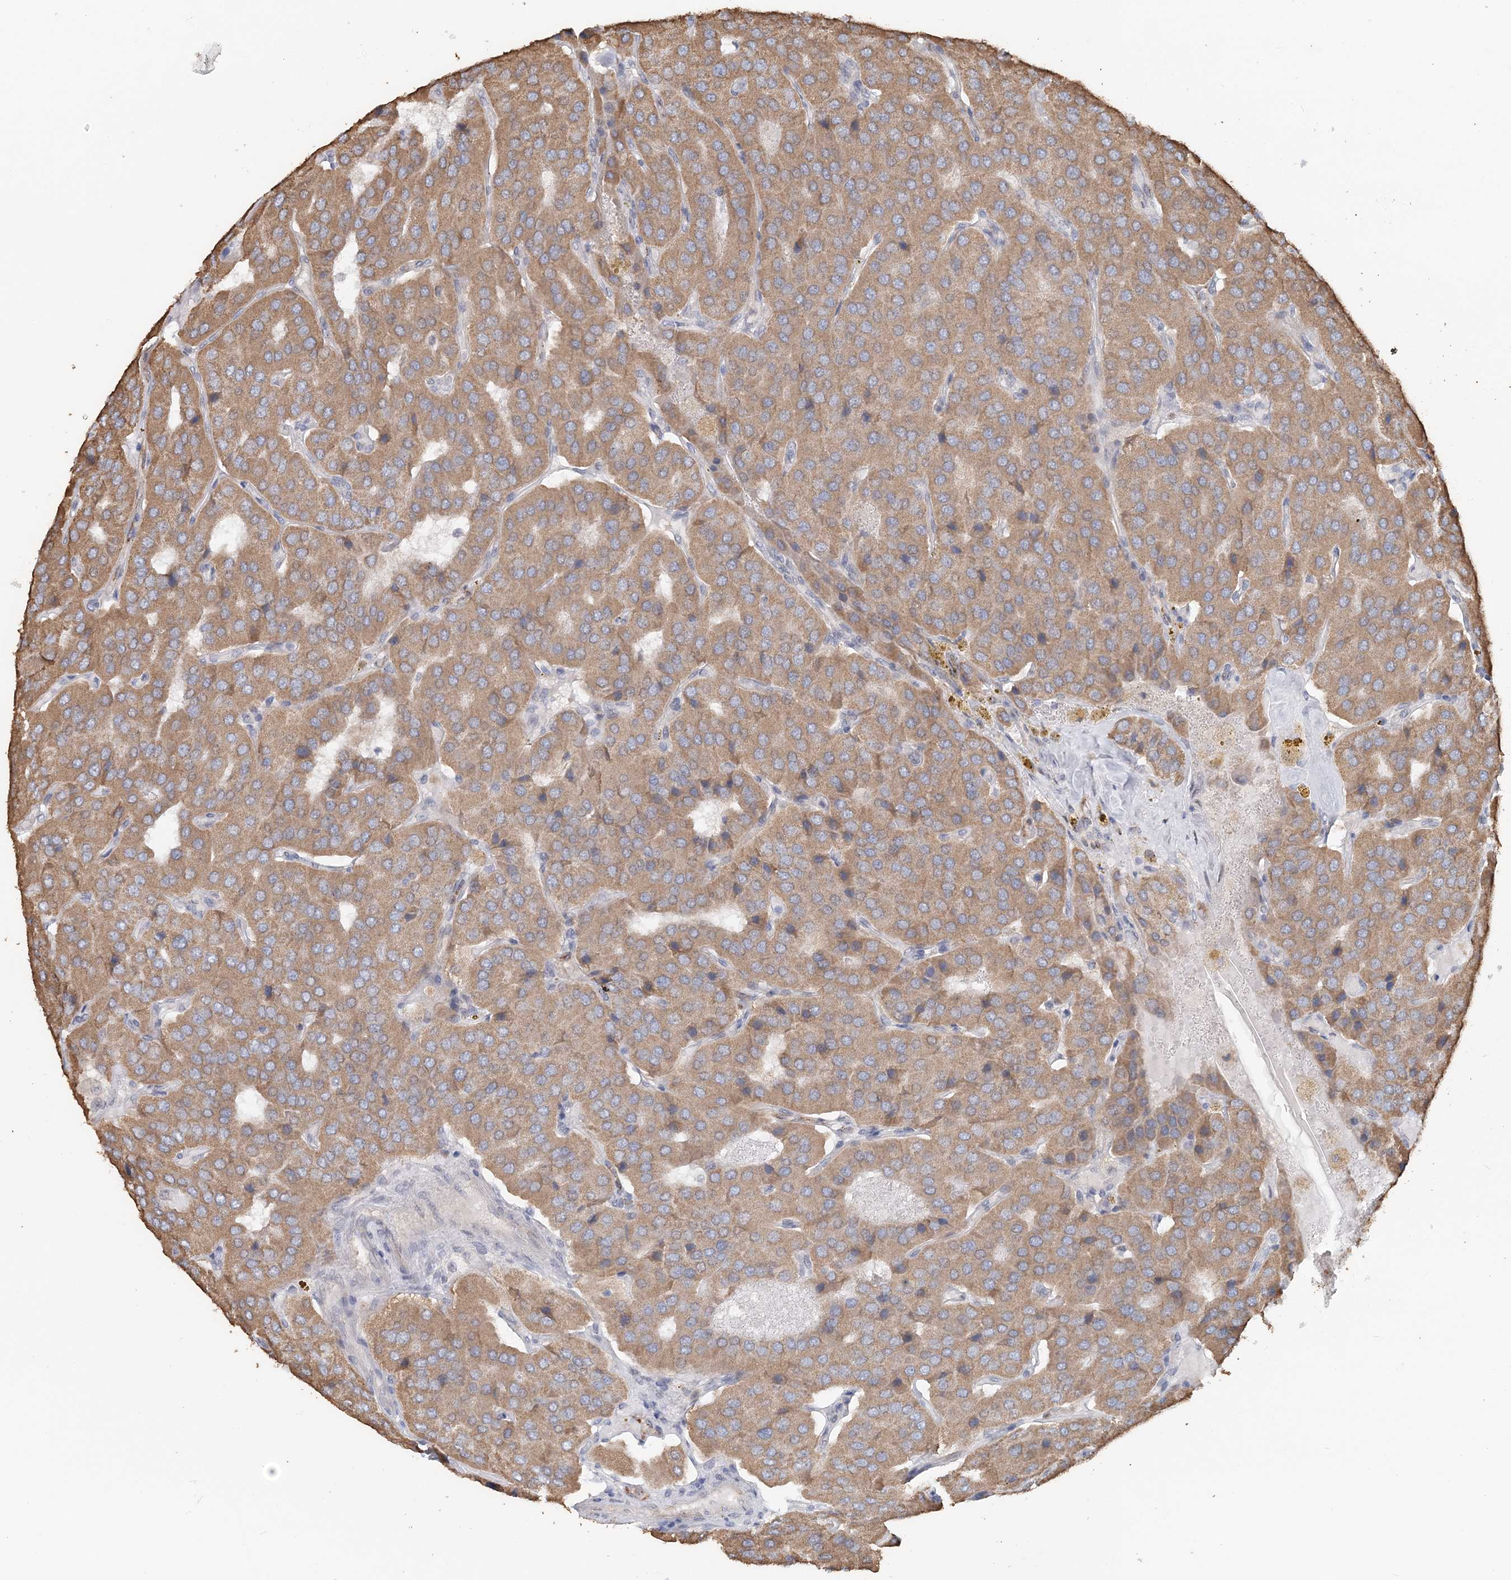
{"staining": {"intensity": "moderate", "quantity": ">75%", "location": "cytoplasmic/membranous"}, "tissue": "parathyroid gland", "cell_type": "Glandular cells", "image_type": "normal", "snomed": [{"axis": "morphology", "description": "Normal tissue, NOS"}, {"axis": "morphology", "description": "Adenoma, NOS"}, {"axis": "topography", "description": "Parathyroid gland"}], "caption": "Immunohistochemistry of unremarkable human parathyroid gland reveals medium levels of moderate cytoplasmic/membranous expression in approximately >75% of glandular cells.", "gene": "FBXO38", "patient": {"sex": "female", "age": 86}}